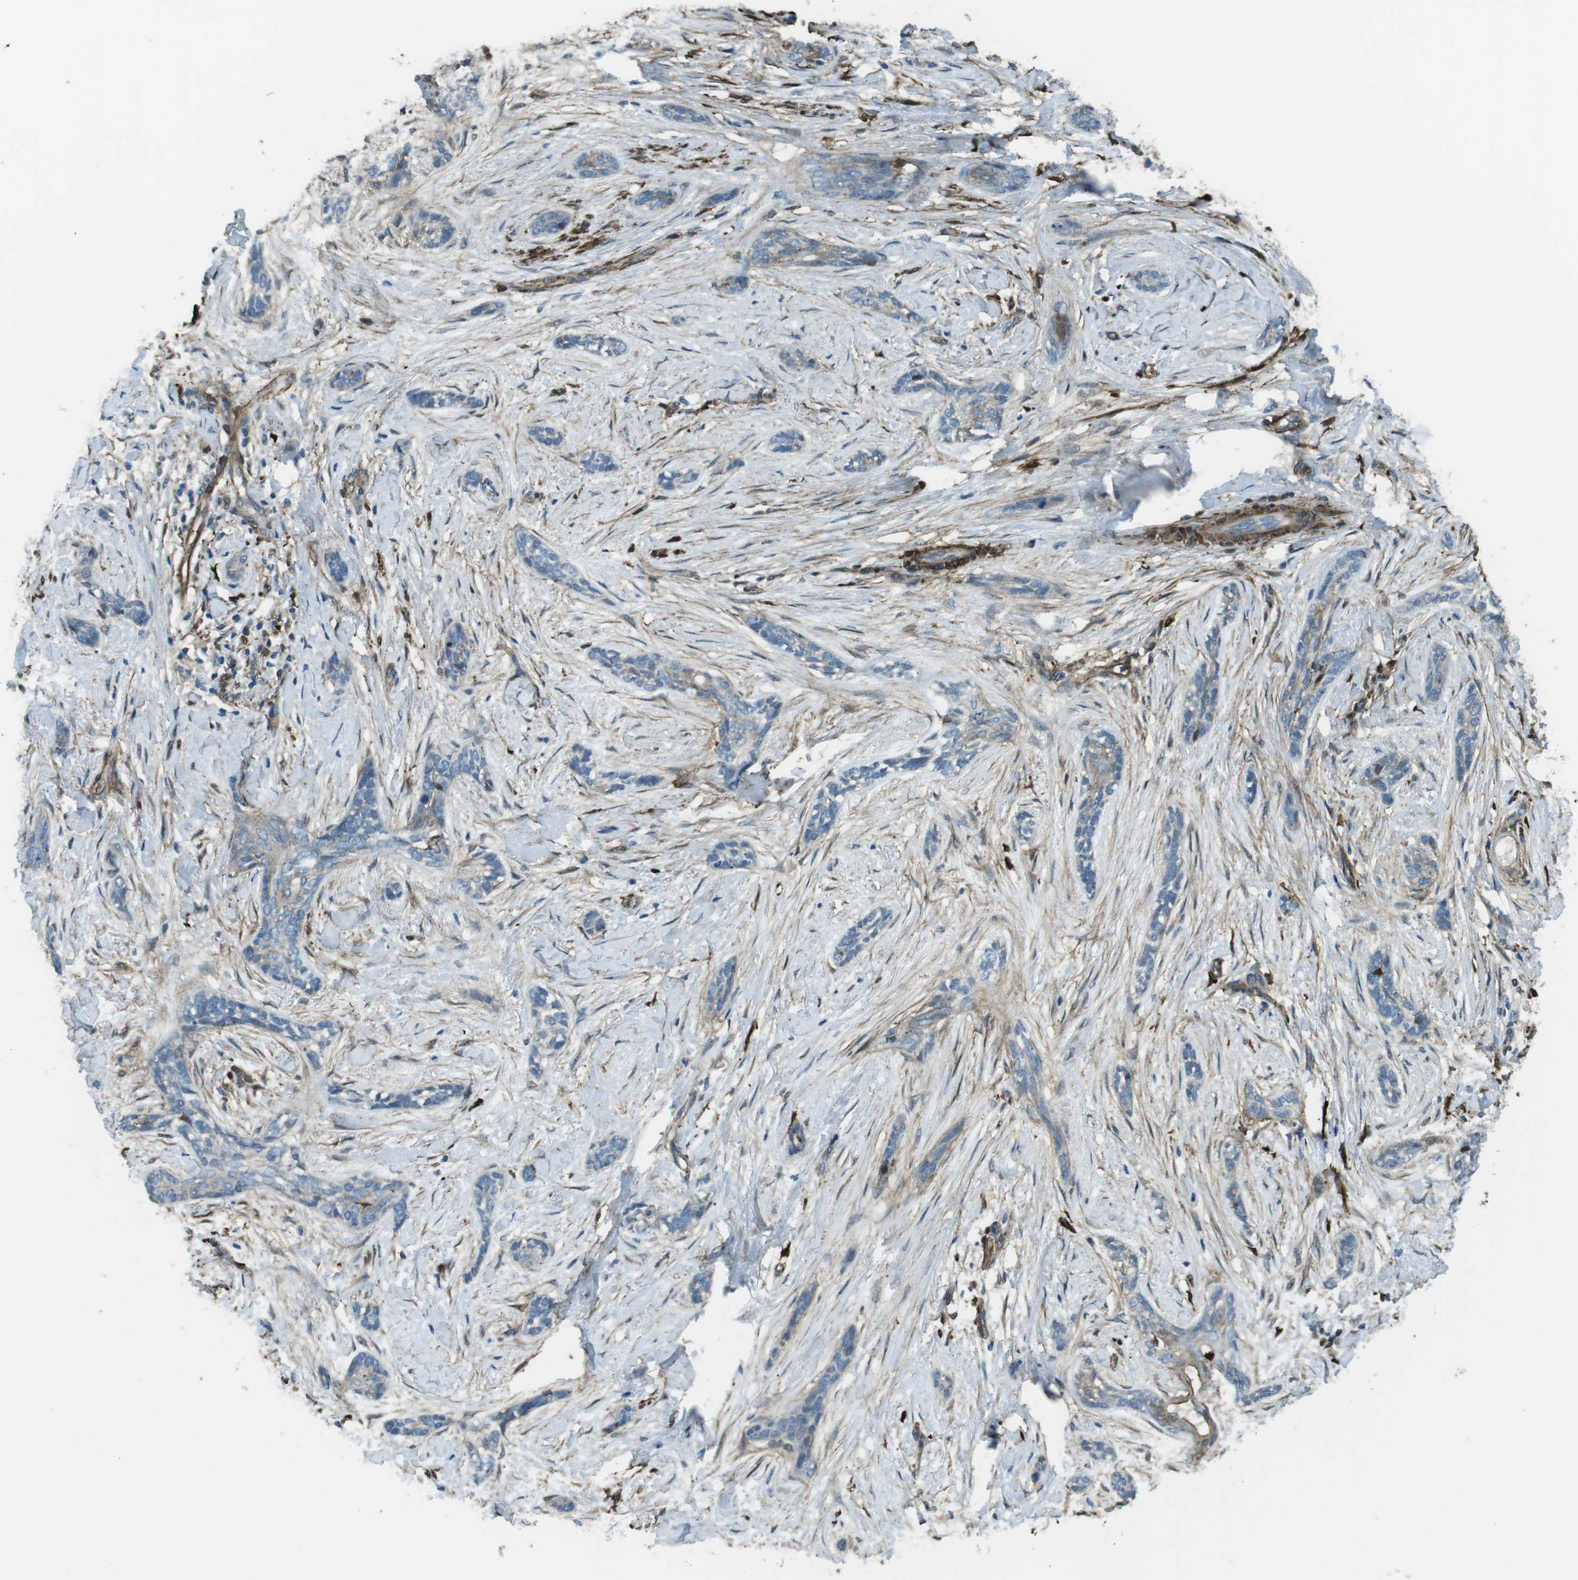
{"staining": {"intensity": "negative", "quantity": "none", "location": "none"}, "tissue": "skin cancer", "cell_type": "Tumor cells", "image_type": "cancer", "snomed": [{"axis": "morphology", "description": "Basal cell carcinoma"}, {"axis": "morphology", "description": "Adnexal tumor, benign"}, {"axis": "topography", "description": "Skin"}], "caption": "DAB (3,3'-diaminobenzidine) immunohistochemical staining of skin cancer (basal cell carcinoma) shows no significant expression in tumor cells. (DAB immunohistochemistry (IHC), high magnification).", "gene": "SFT2D1", "patient": {"sex": "female", "age": 42}}